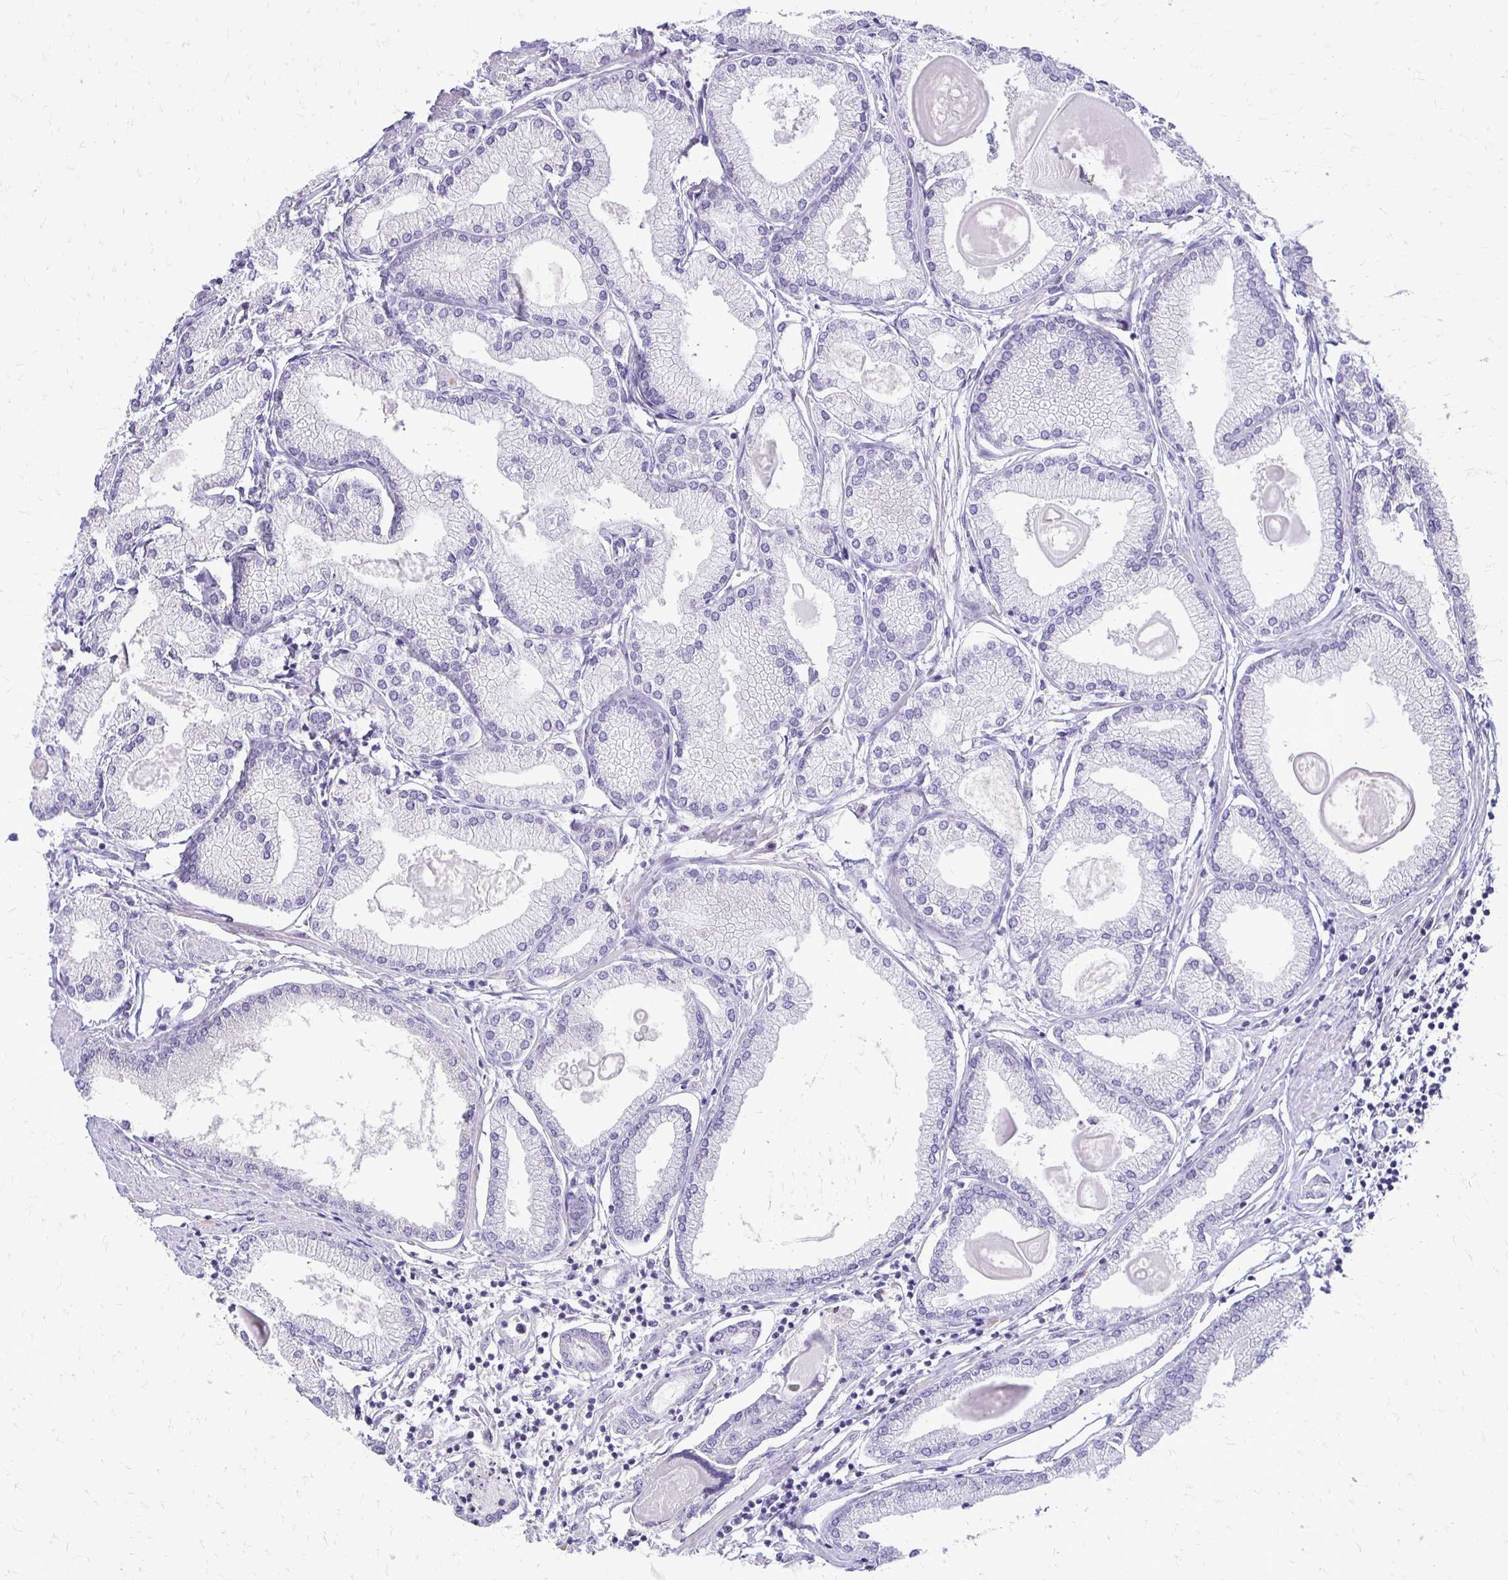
{"staining": {"intensity": "negative", "quantity": "none", "location": "none"}, "tissue": "prostate cancer", "cell_type": "Tumor cells", "image_type": "cancer", "snomed": [{"axis": "morphology", "description": "Adenocarcinoma, High grade"}, {"axis": "topography", "description": "Prostate"}], "caption": "Tumor cells are negative for protein expression in human prostate cancer (high-grade adenocarcinoma).", "gene": "ALPG", "patient": {"sex": "male", "age": 68}}